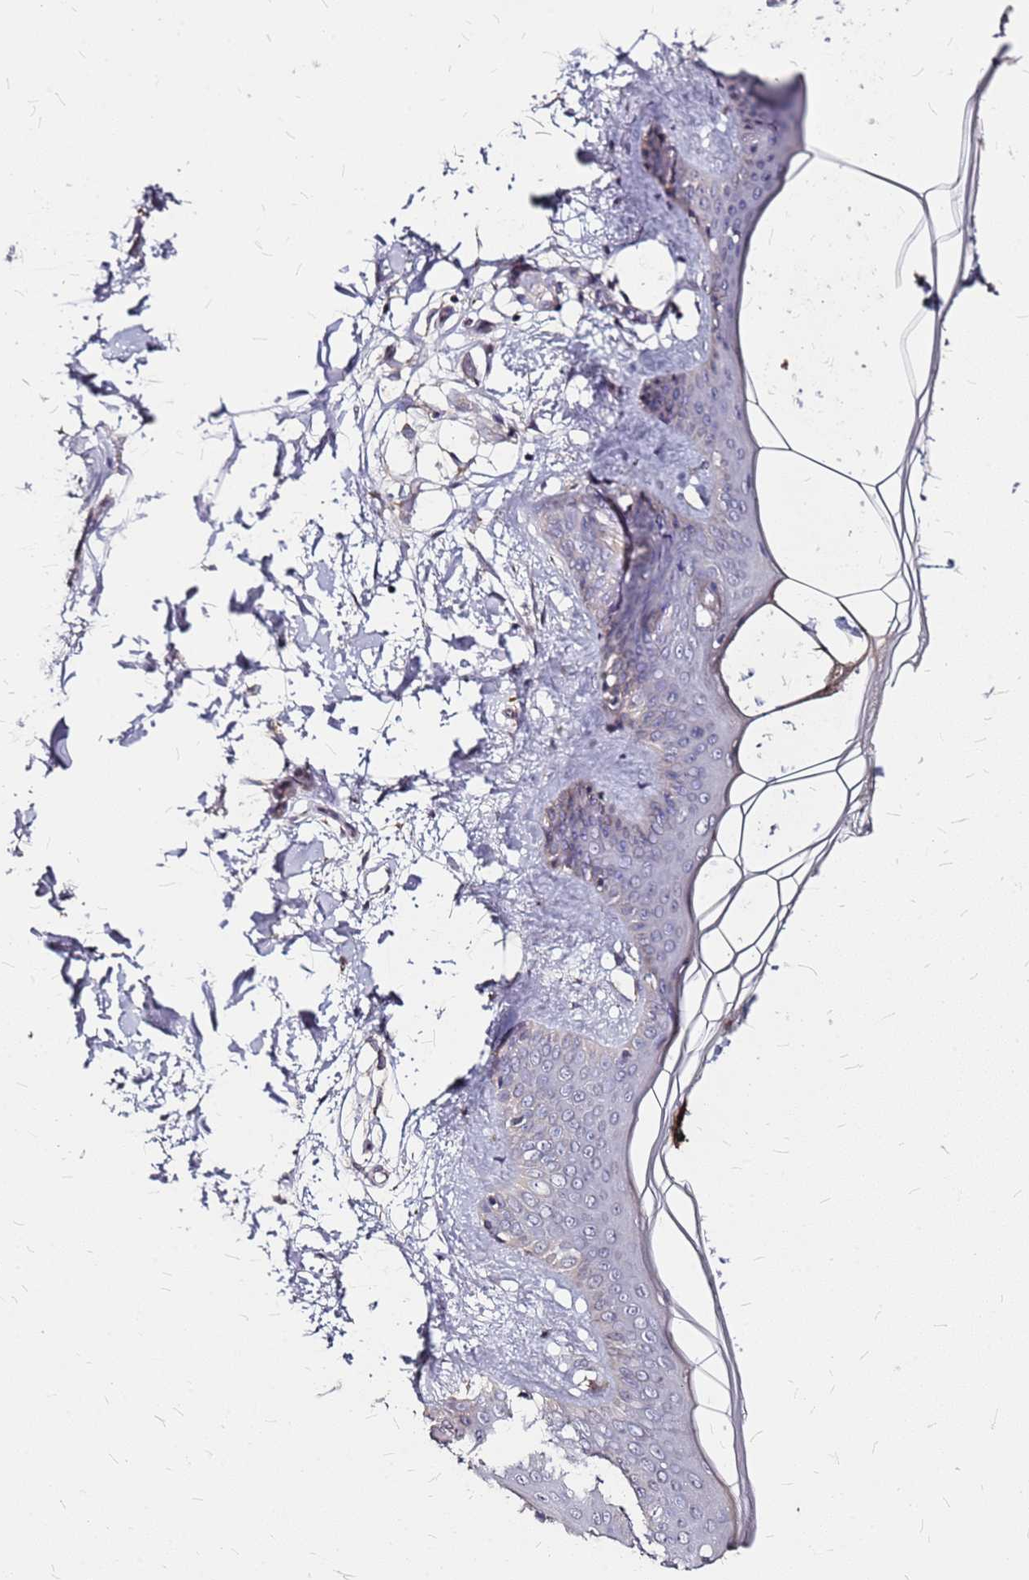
{"staining": {"intensity": "moderate", "quantity": "<25%", "location": "cytoplasmic/membranous"}, "tissue": "skin", "cell_type": "Fibroblasts", "image_type": "normal", "snomed": [{"axis": "morphology", "description": "Normal tissue, NOS"}, {"axis": "topography", "description": "Skin"}], "caption": "A brown stain shows moderate cytoplasmic/membranous positivity of a protein in fibroblasts of normal skin.", "gene": "DCDC2C", "patient": {"sex": "female", "age": 34}}